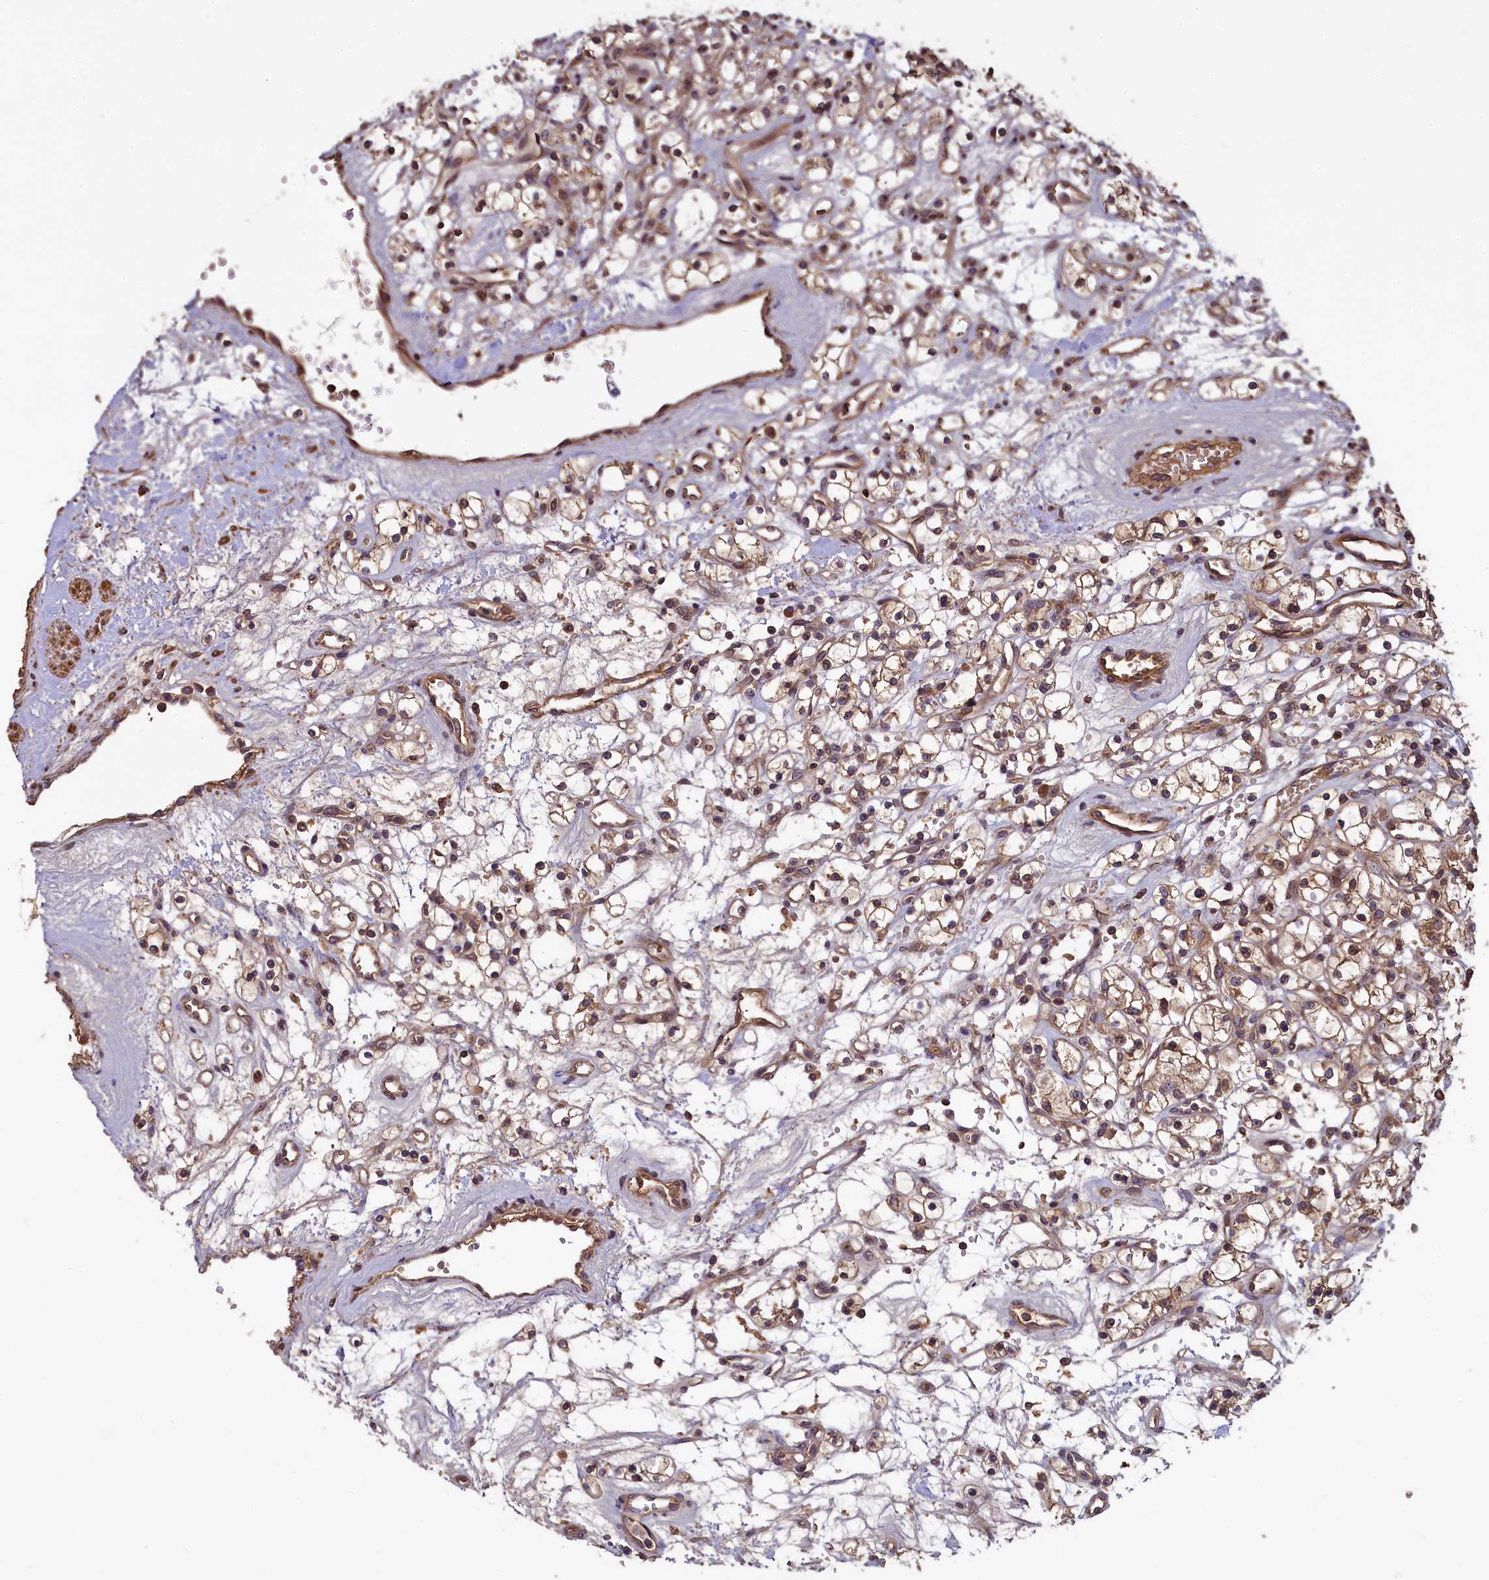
{"staining": {"intensity": "moderate", "quantity": "25%-75%", "location": "cytoplasmic/membranous"}, "tissue": "renal cancer", "cell_type": "Tumor cells", "image_type": "cancer", "snomed": [{"axis": "morphology", "description": "Adenocarcinoma, NOS"}, {"axis": "topography", "description": "Kidney"}], "caption": "This is a histology image of IHC staining of renal cancer (adenocarcinoma), which shows moderate positivity in the cytoplasmic/membranous of tumor cells.", "gene": "NUDT6", "patient": {"sex": "female", "age": 59}}